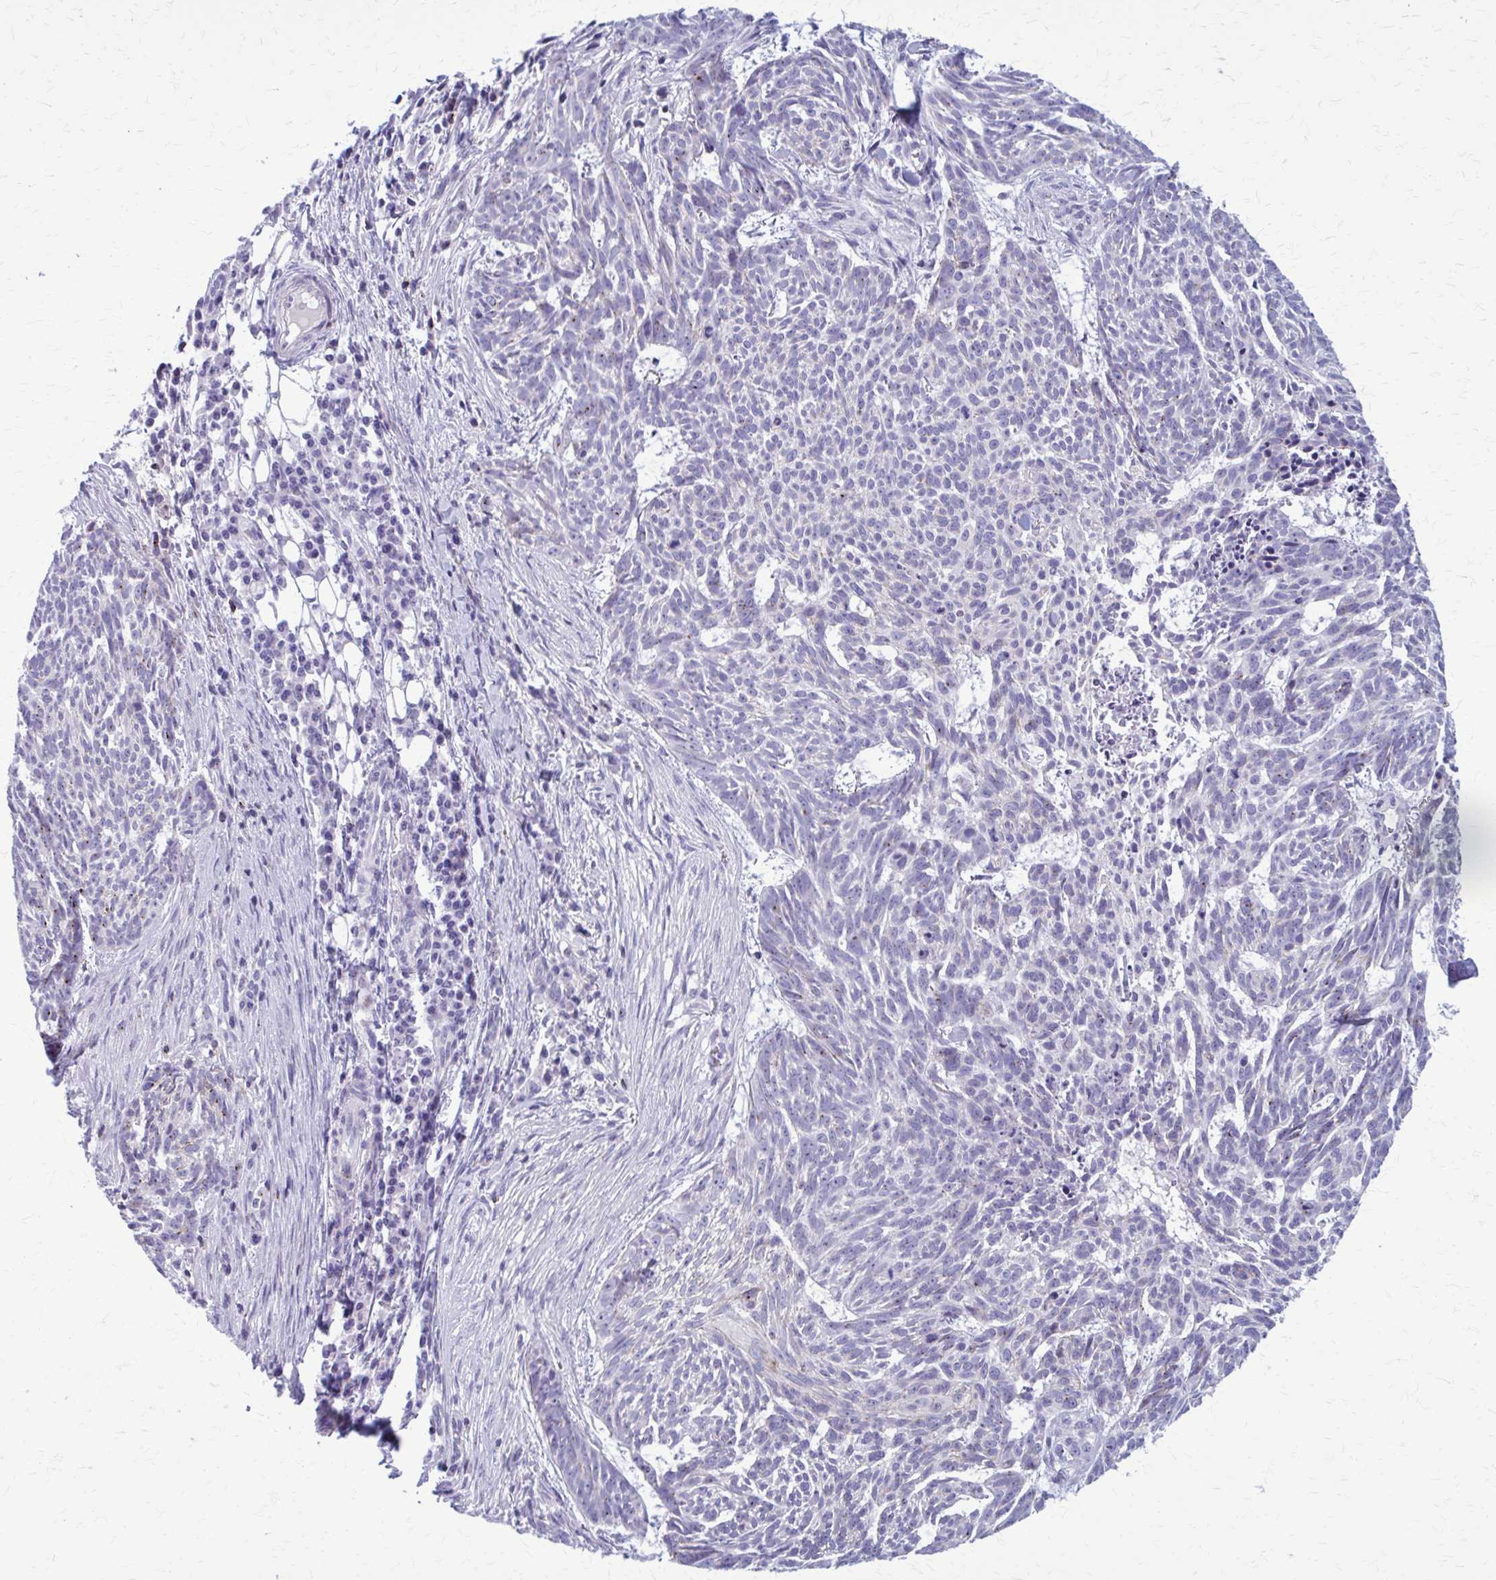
{"staining": {"intensity": "negative", "quantity": "none", "location": "none"}, "tissue": "skin cancer", "cell_type": "Tumor cells", "image_type": "cancer", "snomed": [{"axis": "morphology", "description": "Basal cell carcinoma"}, {"axis": "topography", "description": "Skin"}], "caption": "The image reveals no staining of tumor cells in skin cancer (basal cell carcinoma).", "gene": "PEDS1", "patient": {"sex": "female", "age": 93}}